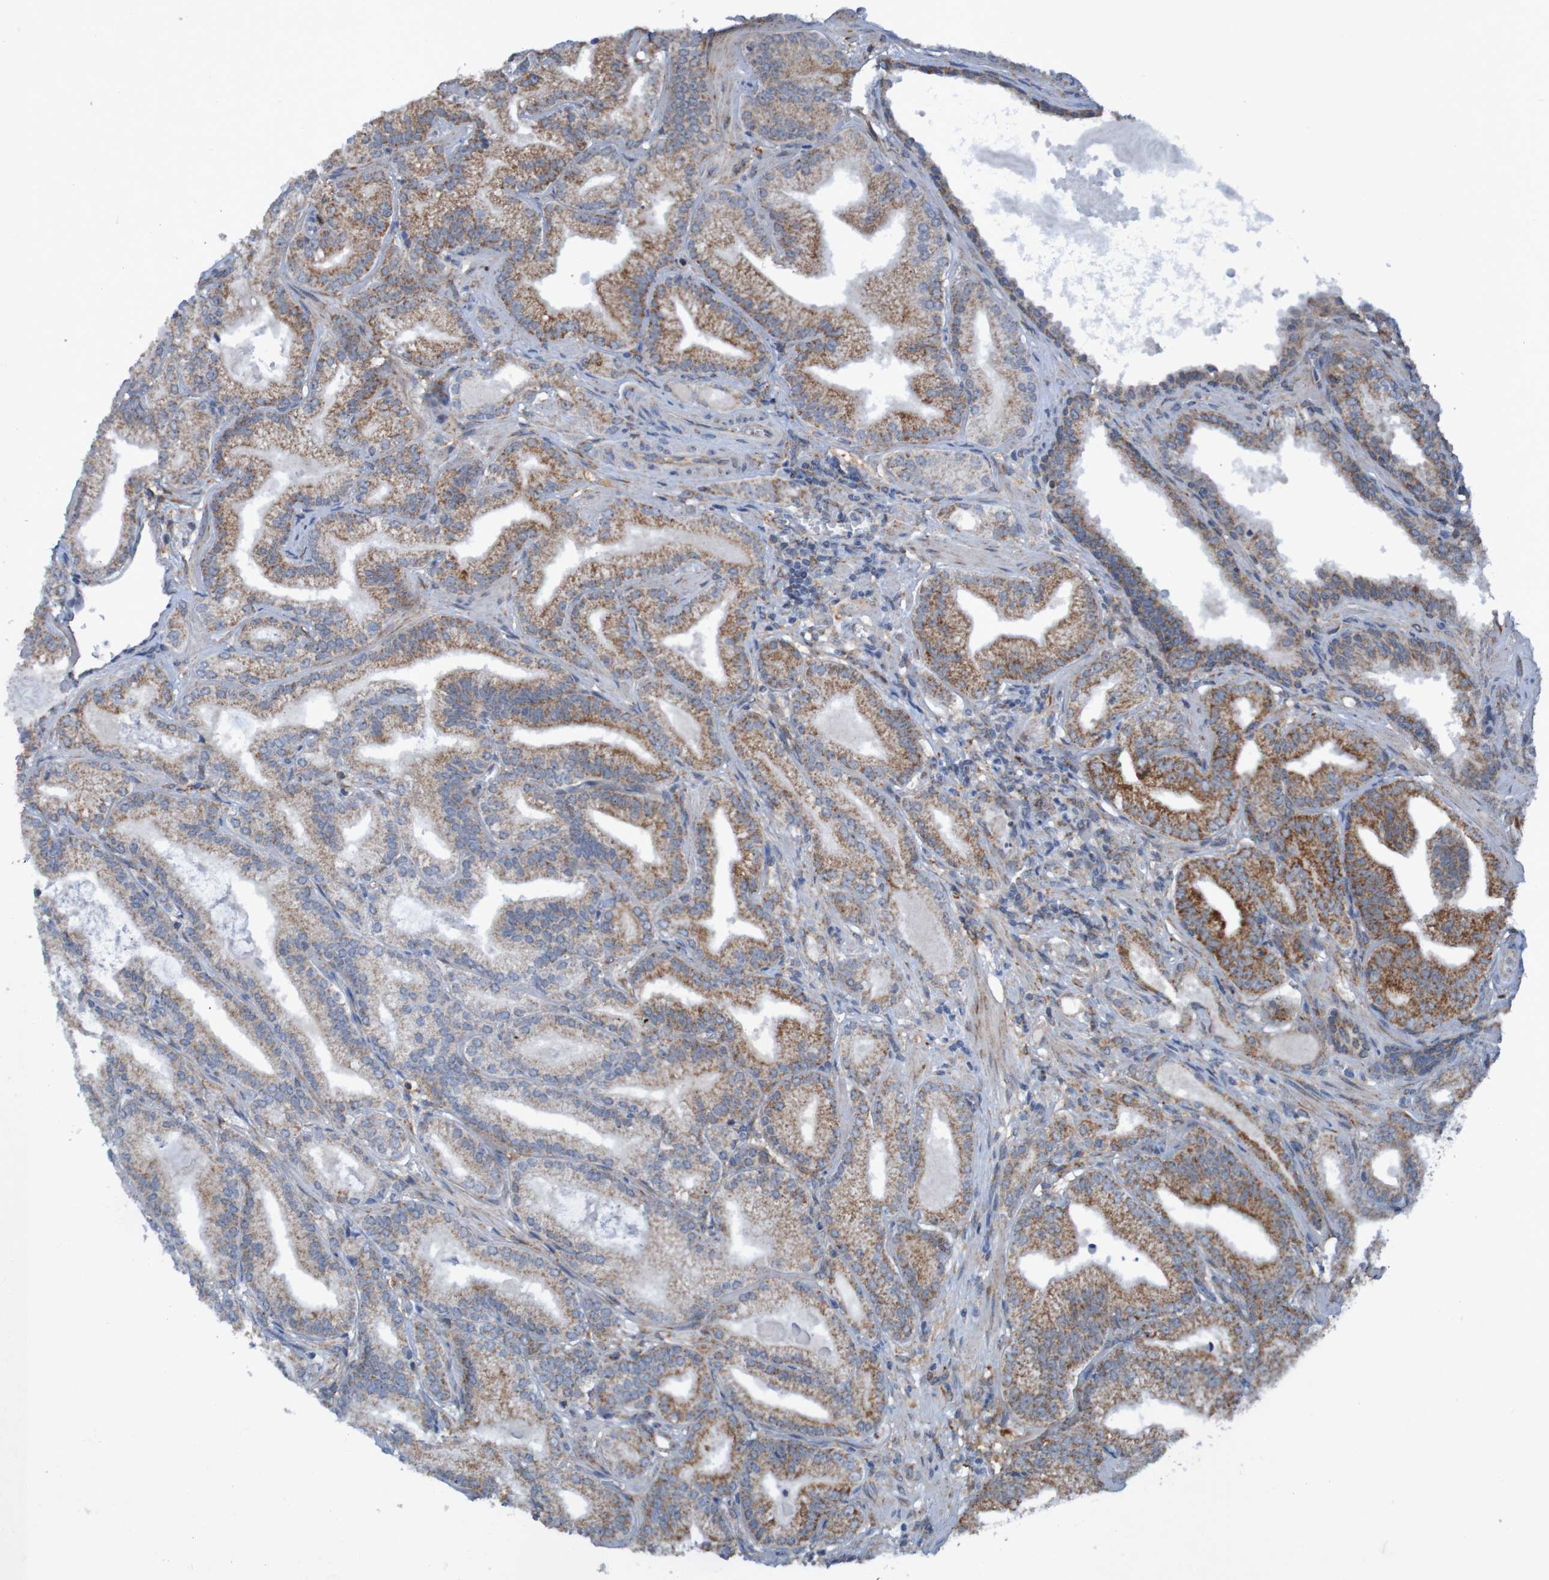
{"staining": {"intensity": "moderate", "quantity": ">75%", "location": "cytoplasmic/membranous"}, "tissue": "prostate cancer", "cell_type": "Tumor cells", "image_type": "cancer", "snomed": [{"axis": "morphology", "description": "Adenocarcinoma, Low grade"}, {"axis": "topography", "description": "Prostate"}], "caption": "Immunohistochemical staining of prostate cancer (low-grade adenocarcinoma) reveals medium levels of moderate cytoplasmic/membranous protein positivity in about >75% of tumor cells. The protein is stained brown, and the nuclei are stained in blue (DAB IHC with brightfield microscopy, high magnification).", "gene": "CCDC51", "patient": {"sex": "male", "age": 59}}